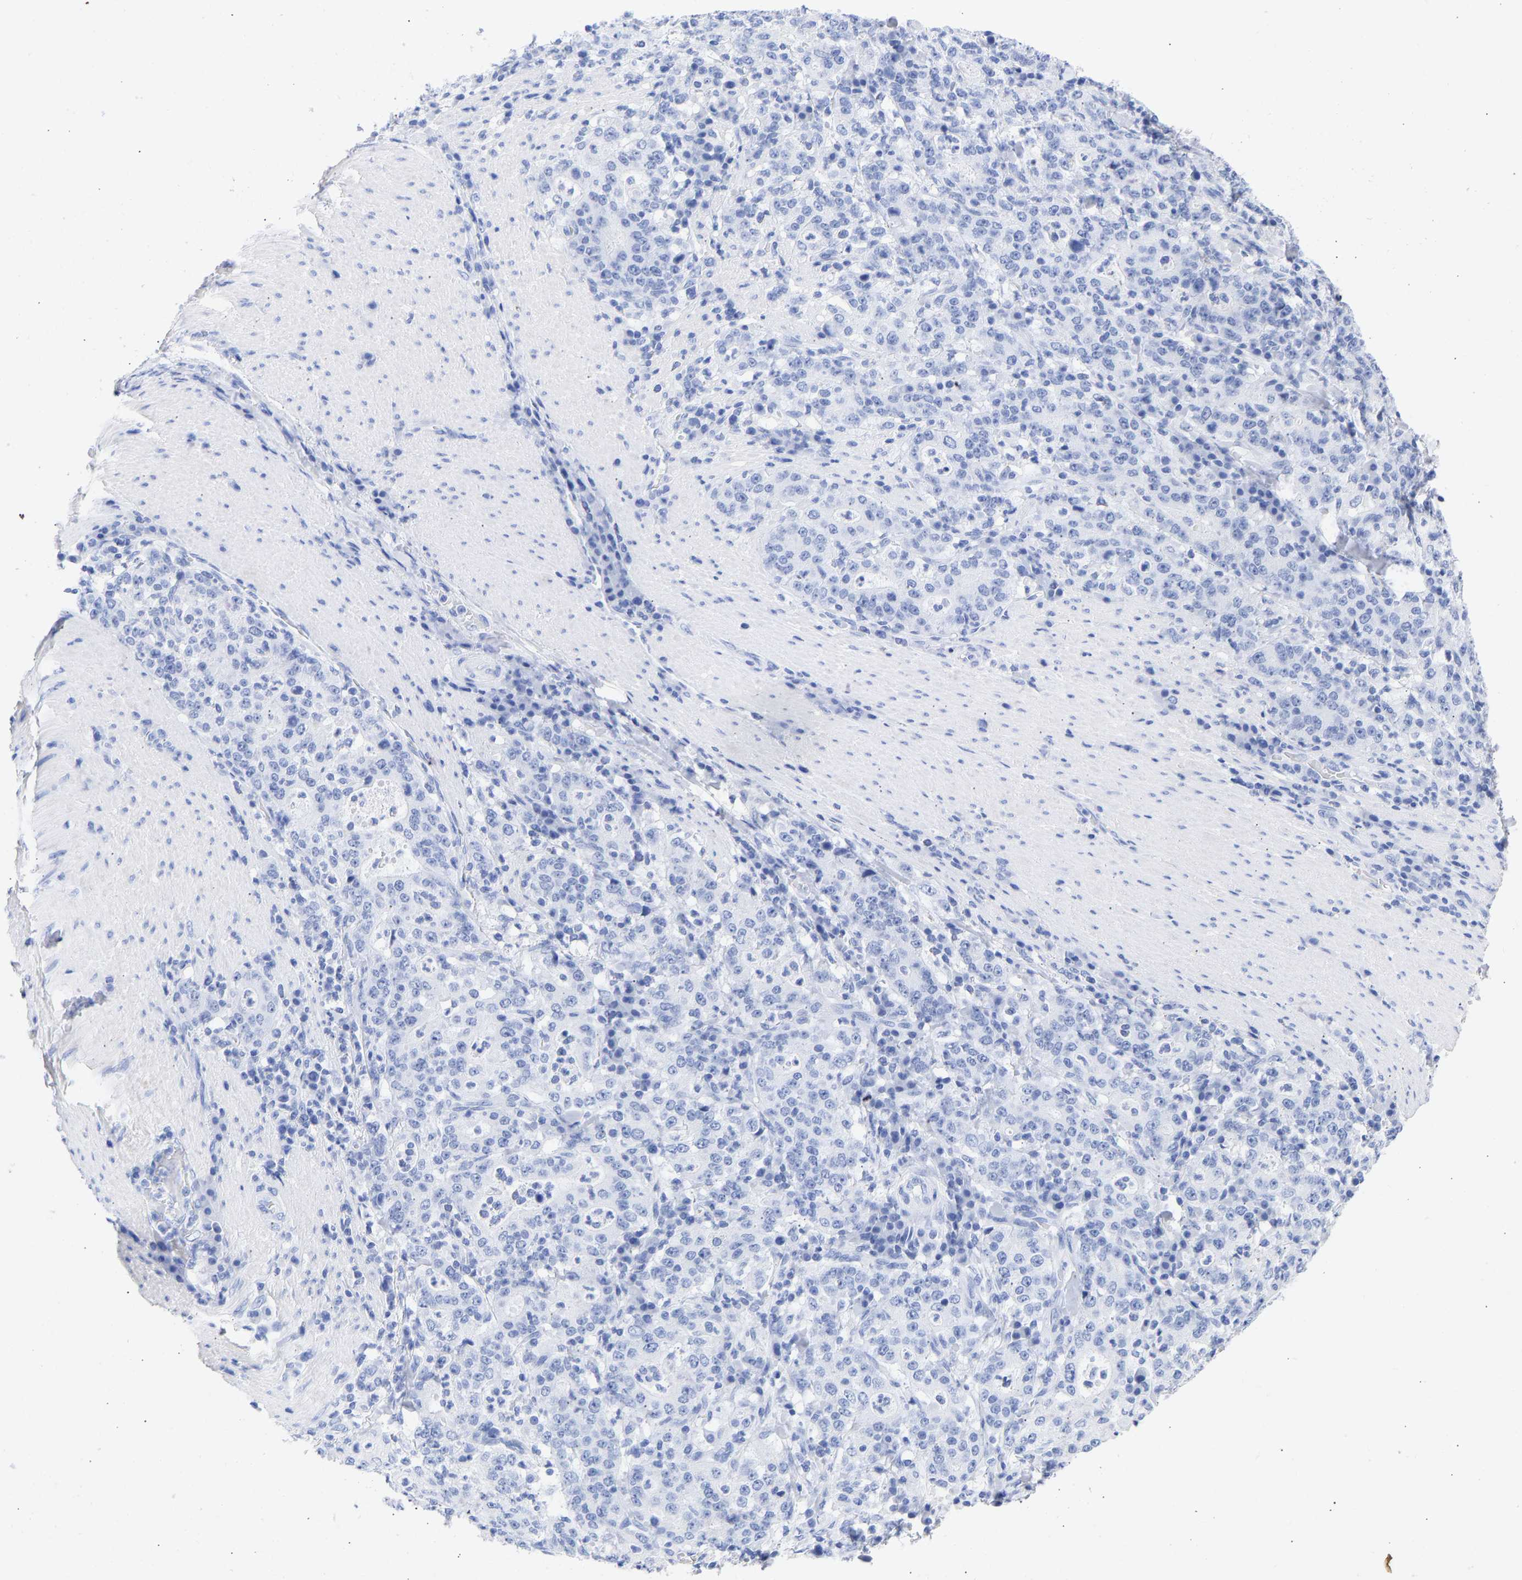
{"staining": {"intensity": "negative", "quantity": "none", "location": "none"}, "tissue": "stomach cancer", "cell_type": "Tumor cells", "image_type": "cancer", "snomed": [{"axis": "morphology", "description": "Normal tissue, NOS"}, {"axis": "morphology", "description": "Adenocarcinoma, NOS"}, {"axis": "topography", "description": "Stomach, upper"}, {"axis": "topography", "description": "Stomach"}], "caption": "Immunohistochemistry histopathology image of neoplastic tissue: human stomach cancer (adenocarcinoma) stained with DAB (3,3'-diaminobenzidine) demonstrates no significant protein expression in tumor cells.", "gene": "KRT1", "patient": {"sex": "male", "age": 59}}